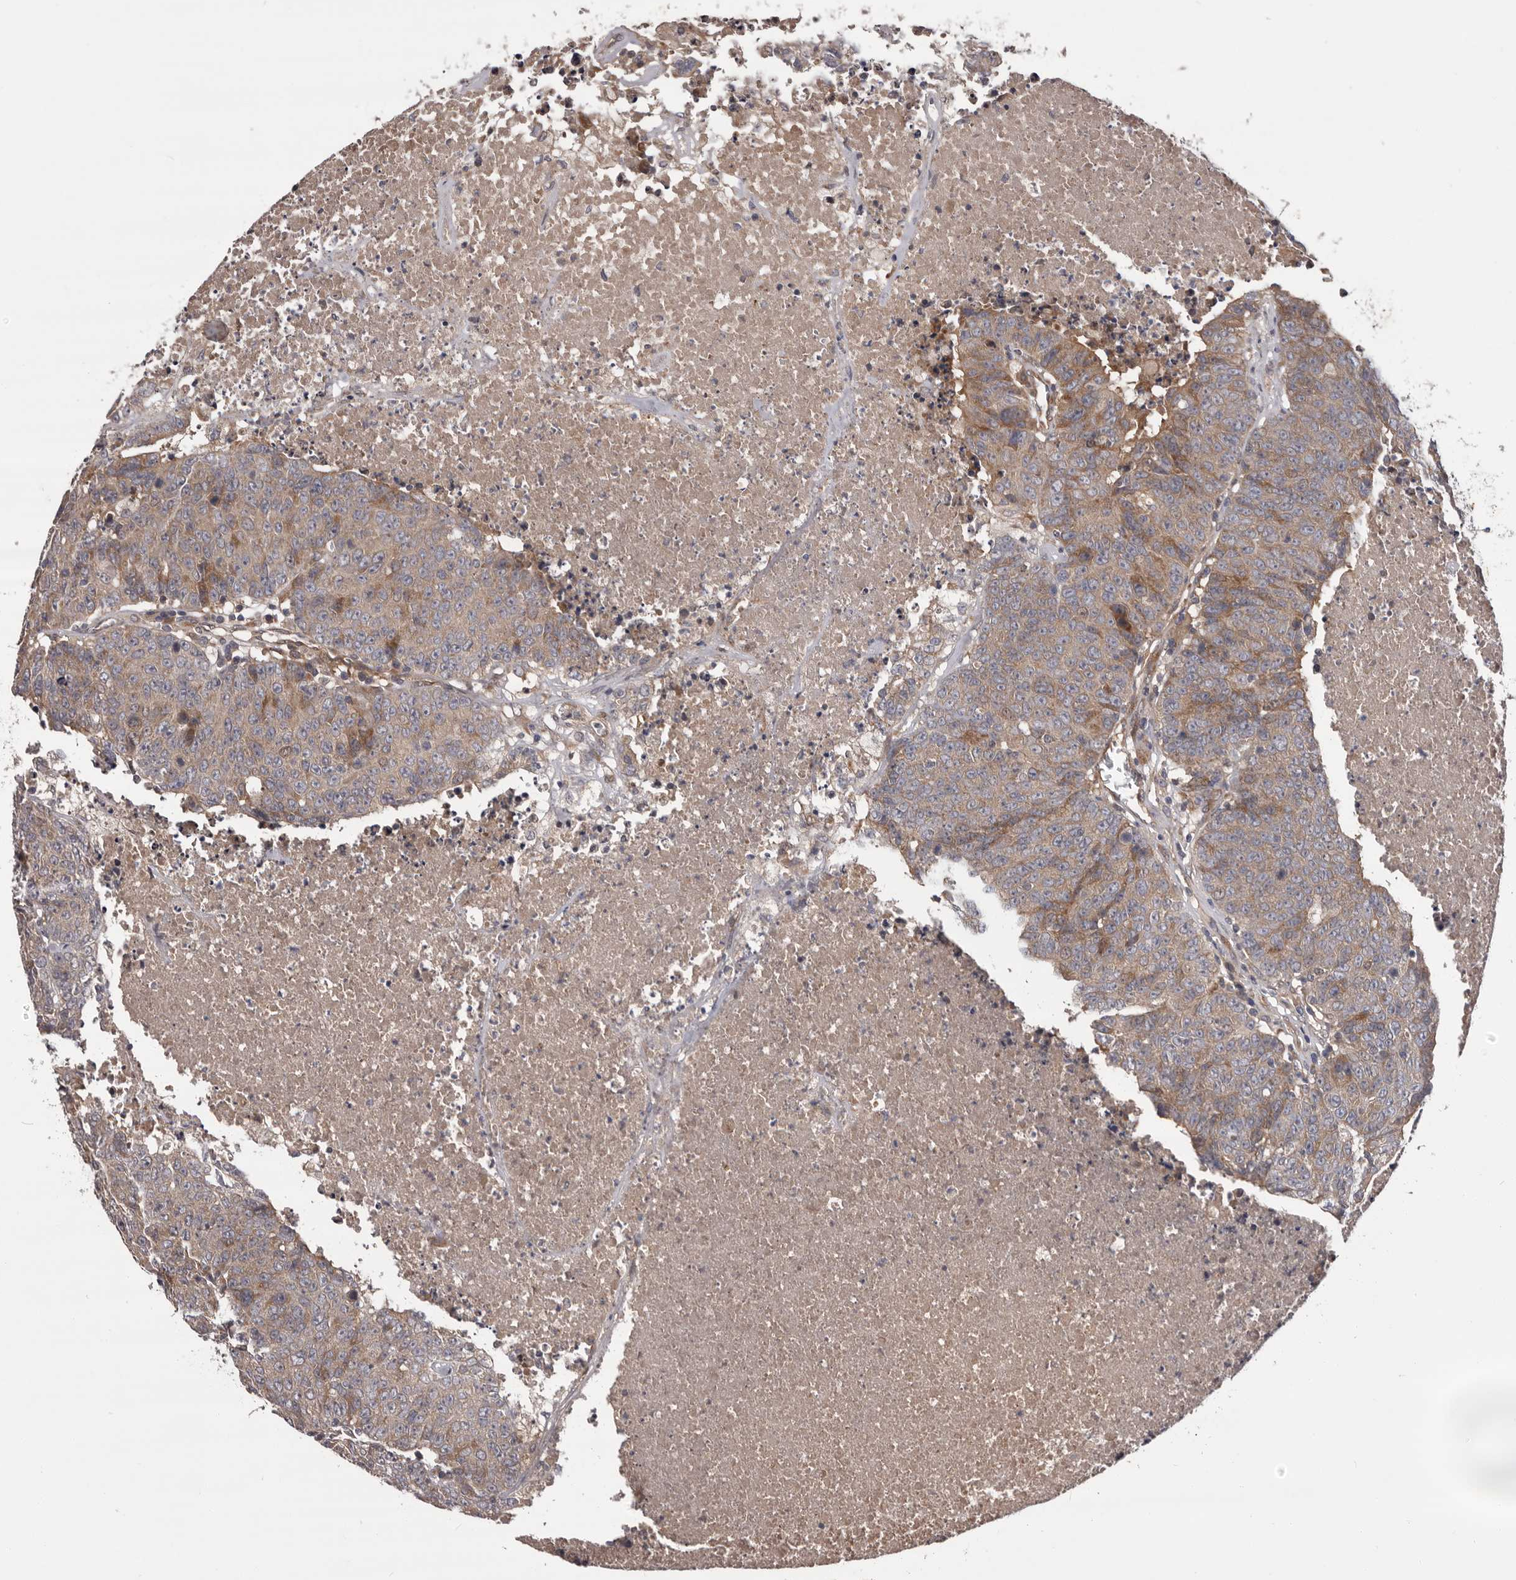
{"staining": {"intensity": "moderate", "quantity": "25%-75%", "location": "cytoplasmic/membranous"}, "tissue": "colorectal cancer", "cell_type": "Tumor cells", "image_type": "cancer", "snomed": [{"axis": "morphology", "description": "Adenocarcinoma, NOS"}, {"axis": "topography", "description": "Colon"}], "caption": "Immunohistochemistry (IHC) staining of colorectal cancer, which displays medium levels of moderate cytoplasmic/membranous staining in approximately 25%-75% of tumor cells indicating moderate cytoplasmic/membranous protein expression. The staining was performed using DAB (brown) for protein detection and nuclei were counterstained in hematoxylin (blue).", "gene": "PRKD1", "patient": {"sex": "female", "age": 53}}